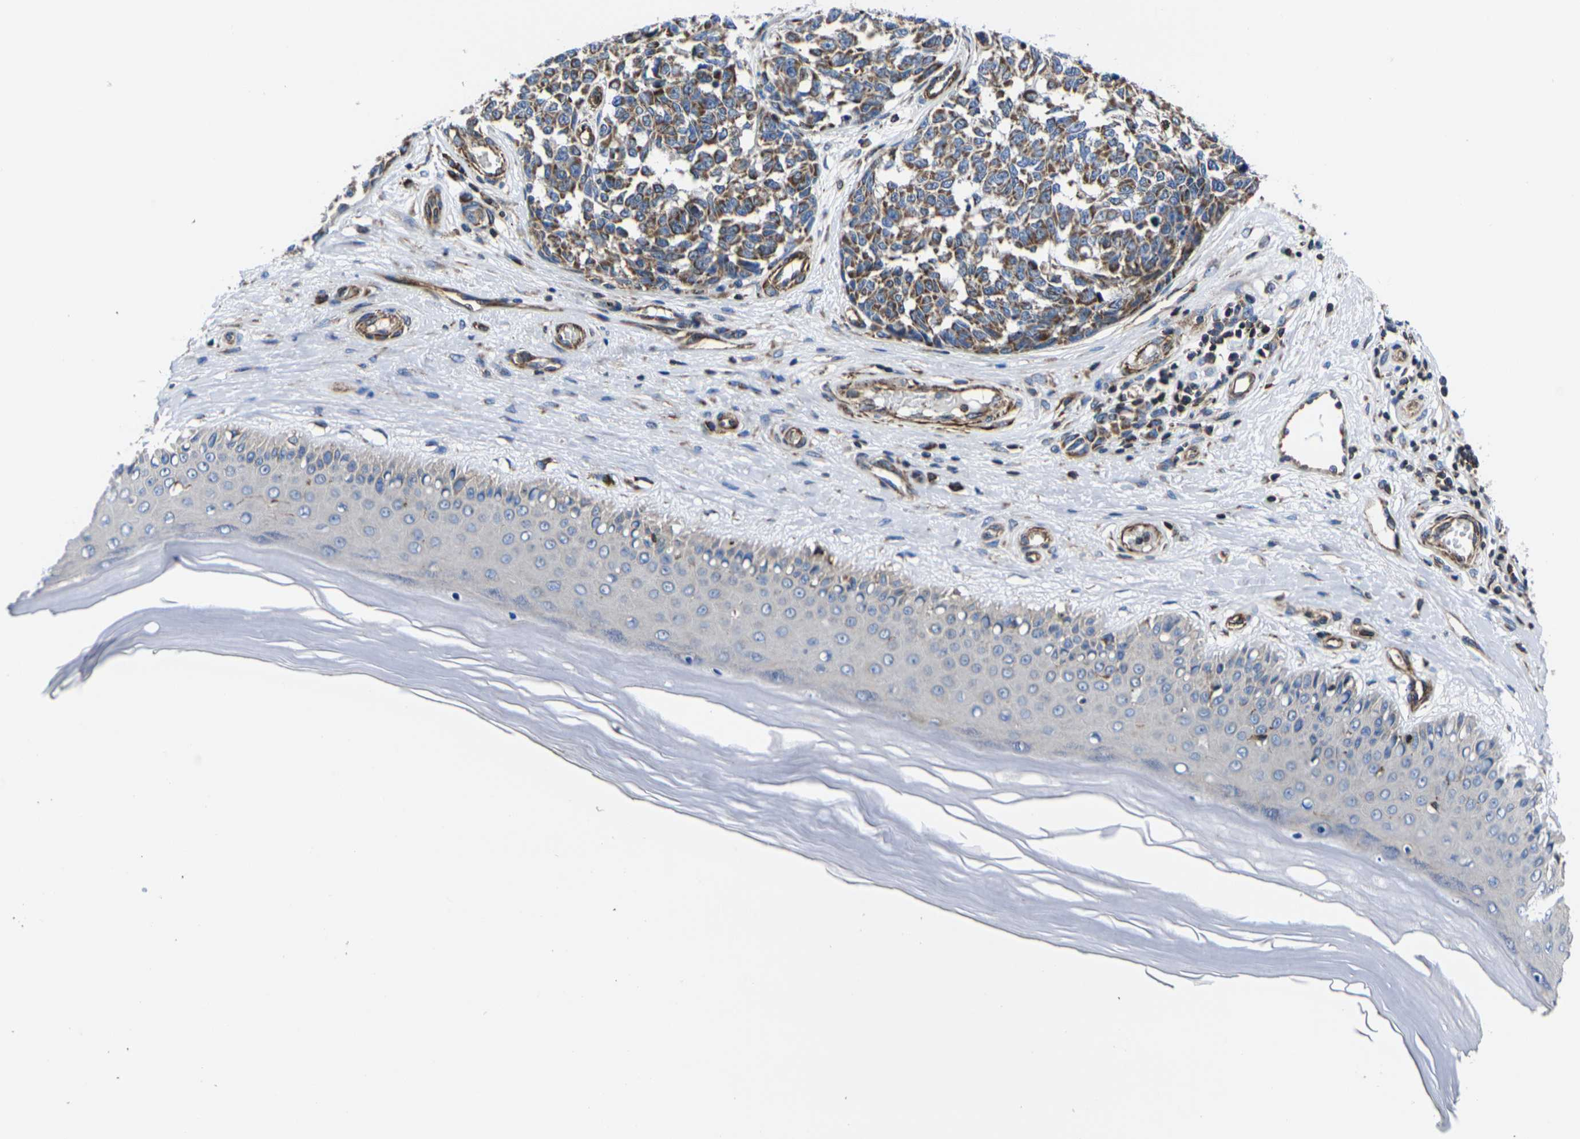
{"staining": {"intensity": "moderate", "quantity": ">75%", "location": "cytoplasmic/membranous"}, "tissue": "melanoma", "cell_type": "Tumor cells", "image_type": "cancer", "snomed": [{"axis": "morphology", "description": "Malignant melanoma, NOS"}, {"axis": "topography", "description": "Skin"}], "caption": "Immunohistochemistry (IHC) staining of melanoma, which displays medium levels of moderate cytoplasmic/membranous staining in approximately >75% of tumor cells indicating moderate cytoplasmic/membranous protein staining. The staining was performed using DAB (brown) for protein detection and nuclei were counterstained in hematoxylin (blue).", "gene": "GPR4", "patient": {"sex": "female", "age": 64}}